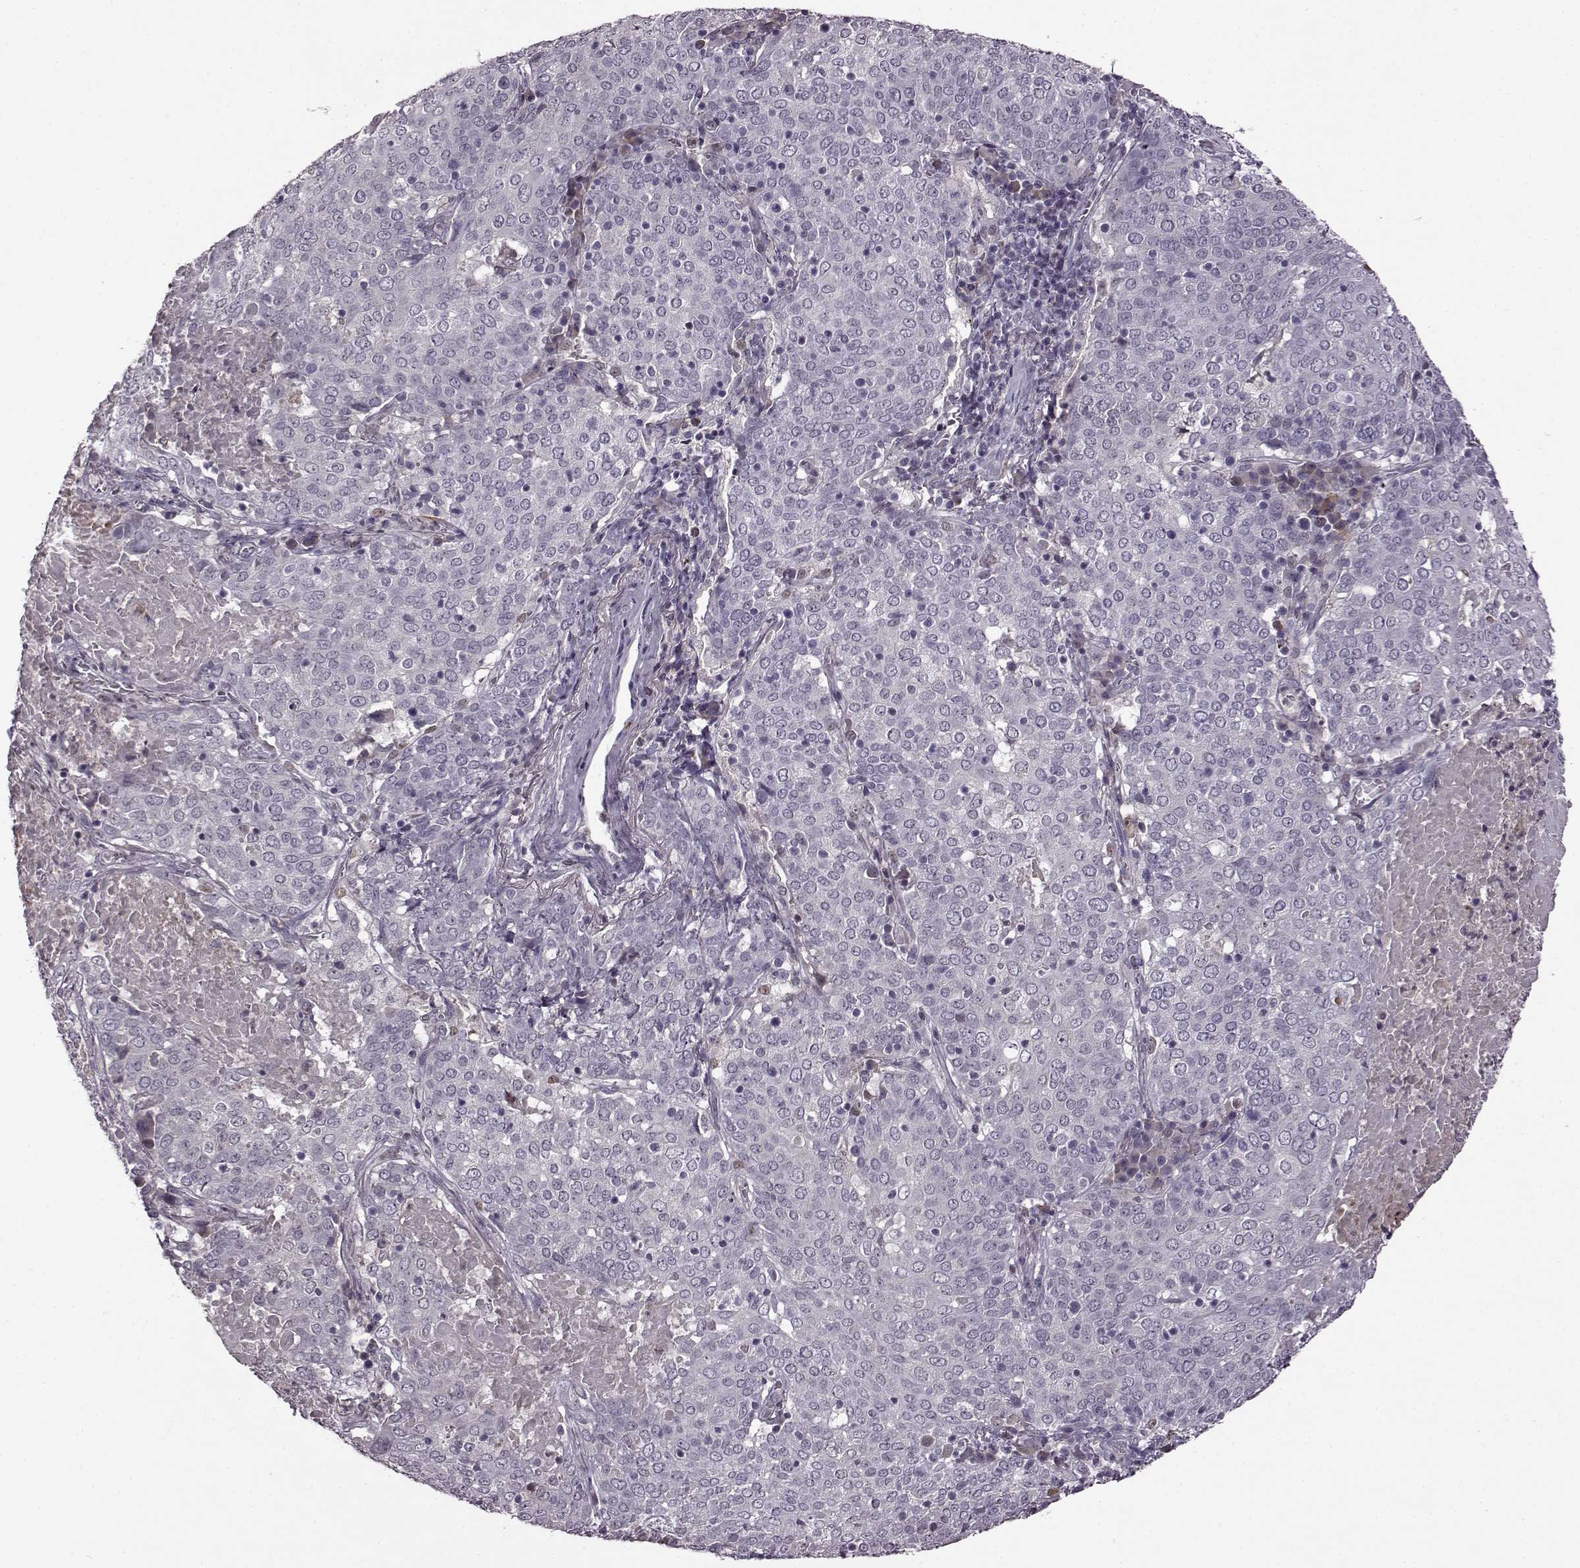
{"staining": {"intensity": "negative", "quantity": "none", "location": "none"}, "tissue": "lung cancer", "cell_type": "Tumor cells", "image_type": "cancer", "snomed": [{"axis": "morphology", "description": "Squamous cell carcinoma, NOS"}, {"axis": "topography", "description": "Lung"}], "caption": "This photomicrograph is of lung squamous cell carcinoma stained with IHC to label a protein in brown with the nuclei are counter-stained blue. There is no staining in tumor cells.", "gene": "CNGA3", "patient": {"sex": "male", "age": 82}}